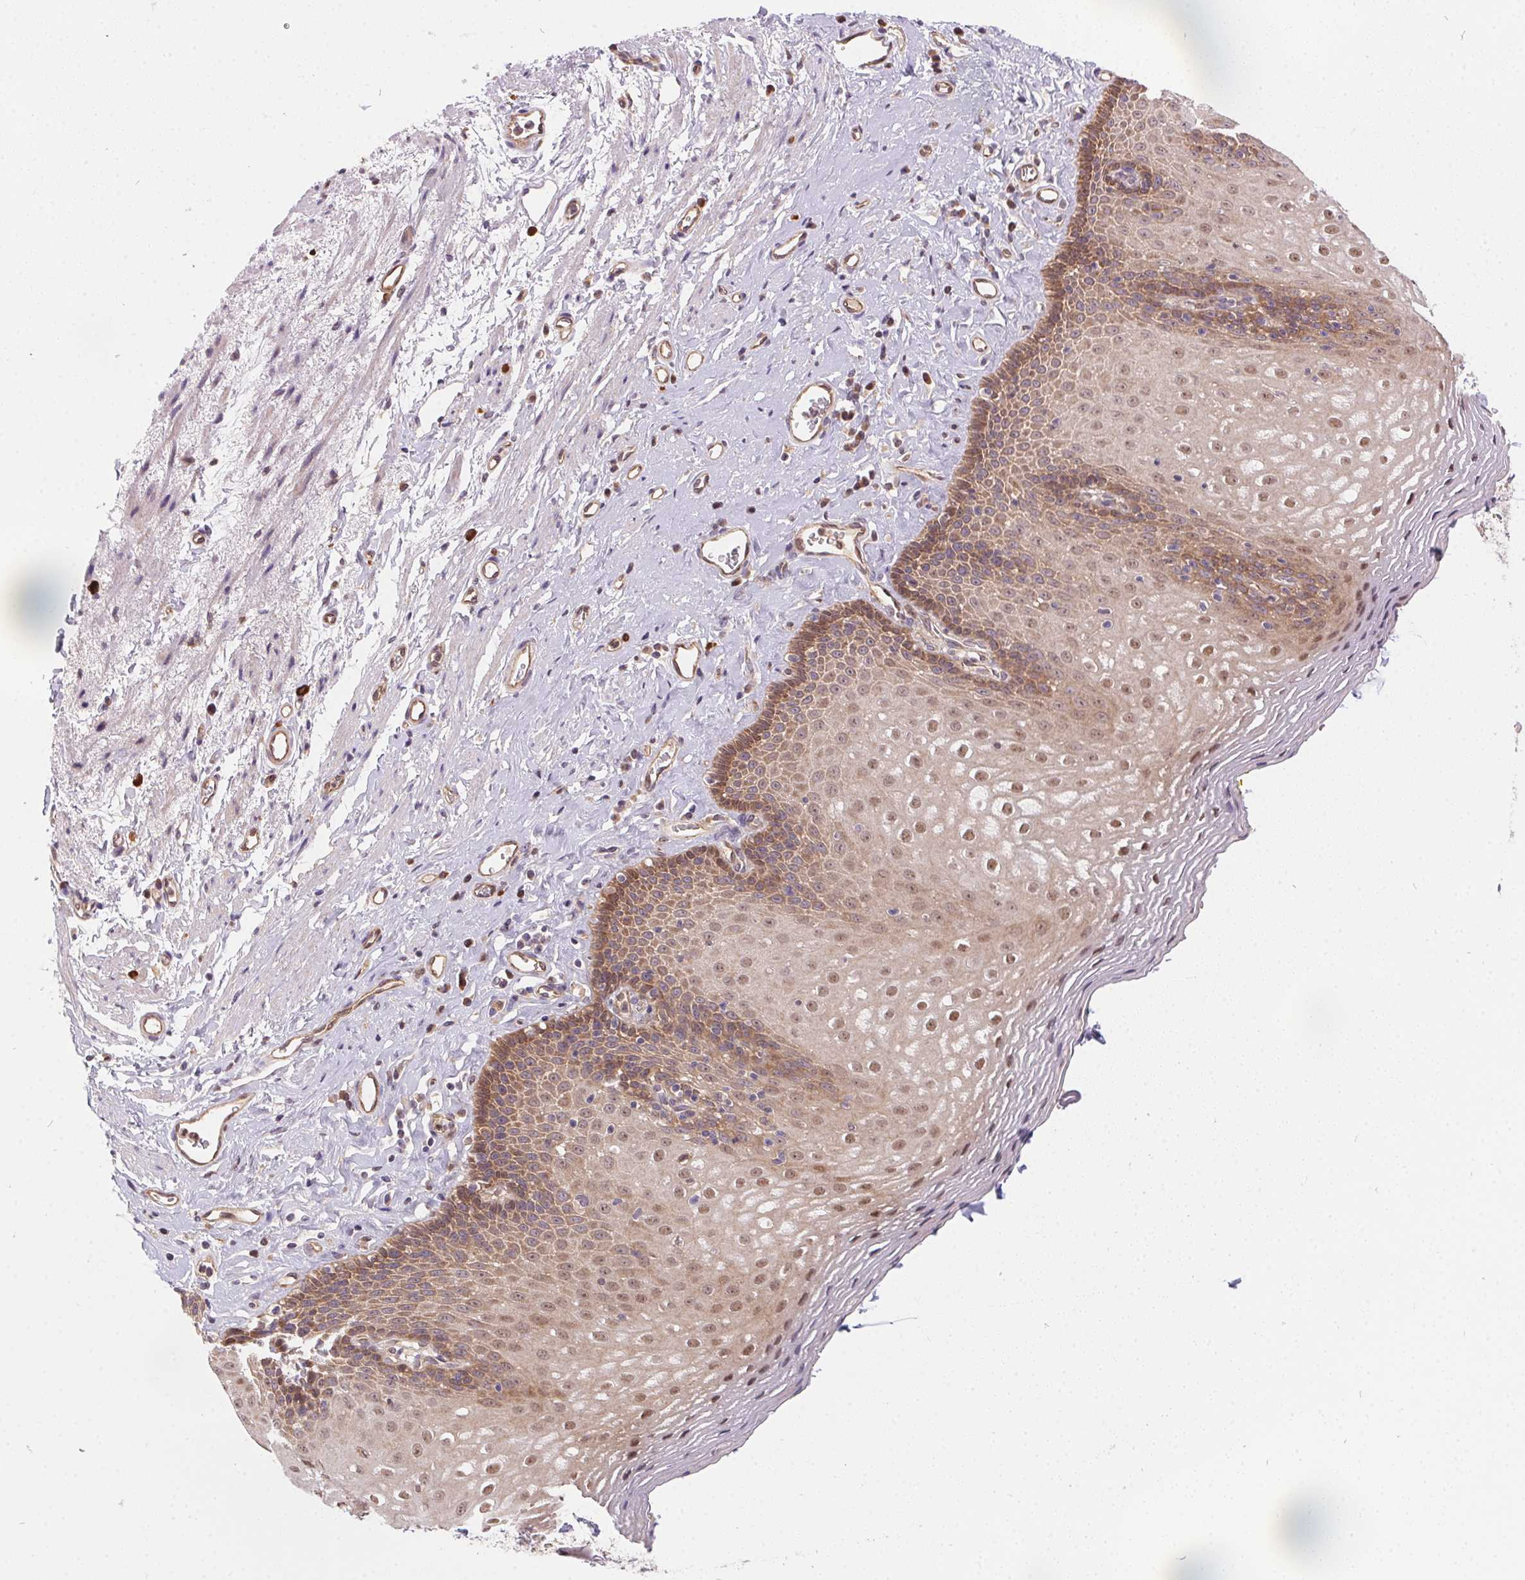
{"staining": {"intensity": "moderate", "quantity": ">75%", "location": "cytoplasmic/membranous,nuclear"}, "tissue": "esophagus", "cell_type": "Squamous epithelial cells", "image_type": "normal", "snomed": [{"axis": "morphology", "description": "Normal tissue, NOS"}, {"axis": "topography", "description": "Esophagus"}], "caption": "The image demonstrates staining of benign esophagus, revealing moderate cytoplasmic/membranous,nuclear protein staining (brown color) within squamous epithelial cells. The protein is stained brown, and the nuclei are stained in blue (DAB IHC with brightfield microscopy, high magnification).", "gene": "NUDT16", "patient": {"sex": "female", "age": 68}}